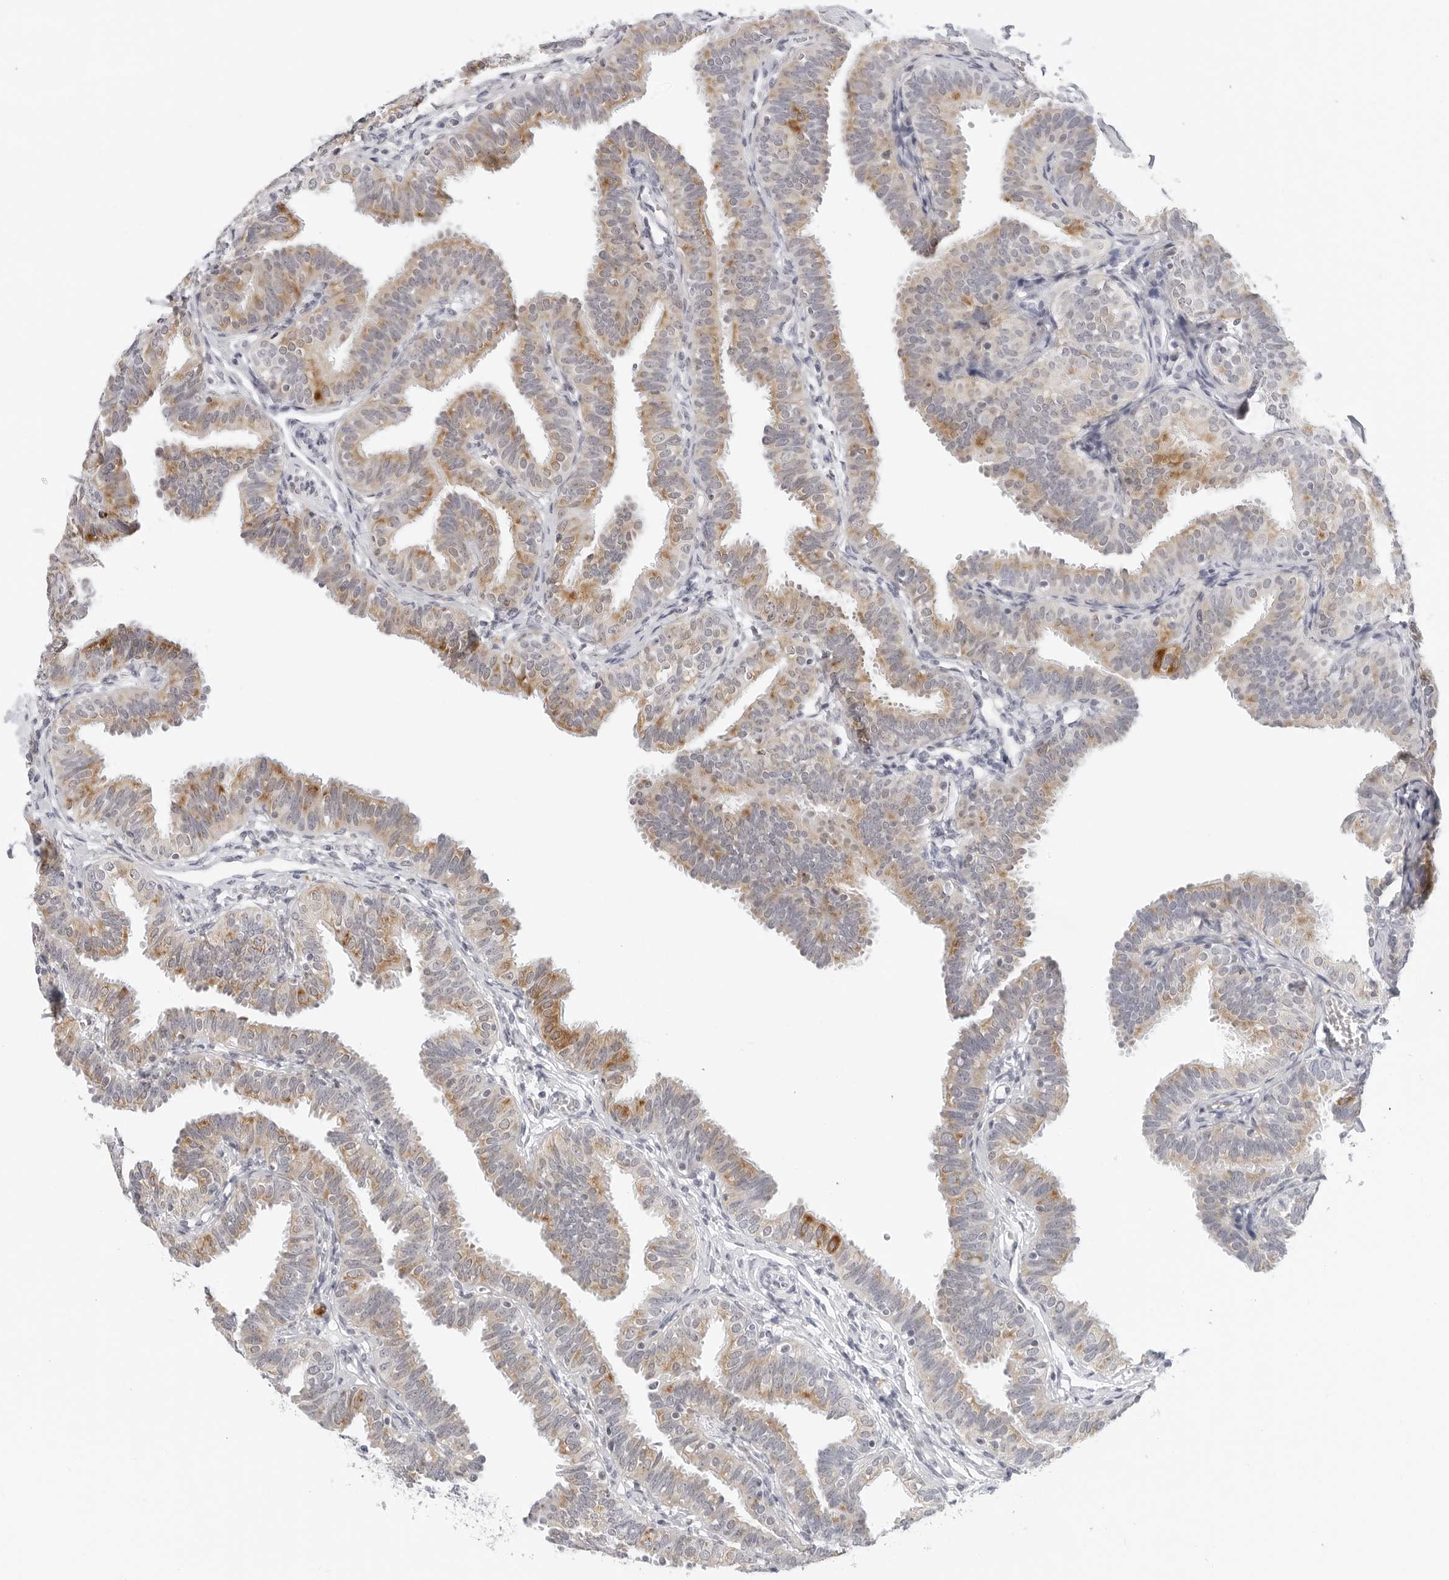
{"staining": {"intensity": "moderate", "quantity": "25%-75%", "location": "cytoplasmic/membranous"}, "tissue": "fallopian tube", "cell_type": "Glandular cells", "image_type": "normal", "snomed": [{"axis": "morphology", "description": "Normal tissue, NOS"}, {"axis": "topography", "description": "Fallopian tube"}], "caption": "Immunohistochemistry (IHC) photomicrograph of normal fallopian tube stained for a protein (brown), which reveals medium levels of moderate cytoplasmic/membranous expression in approximately 25%-75% of glandular cells.", "gene": "CIART", "patient": {"sex": "female", "age": 35}}